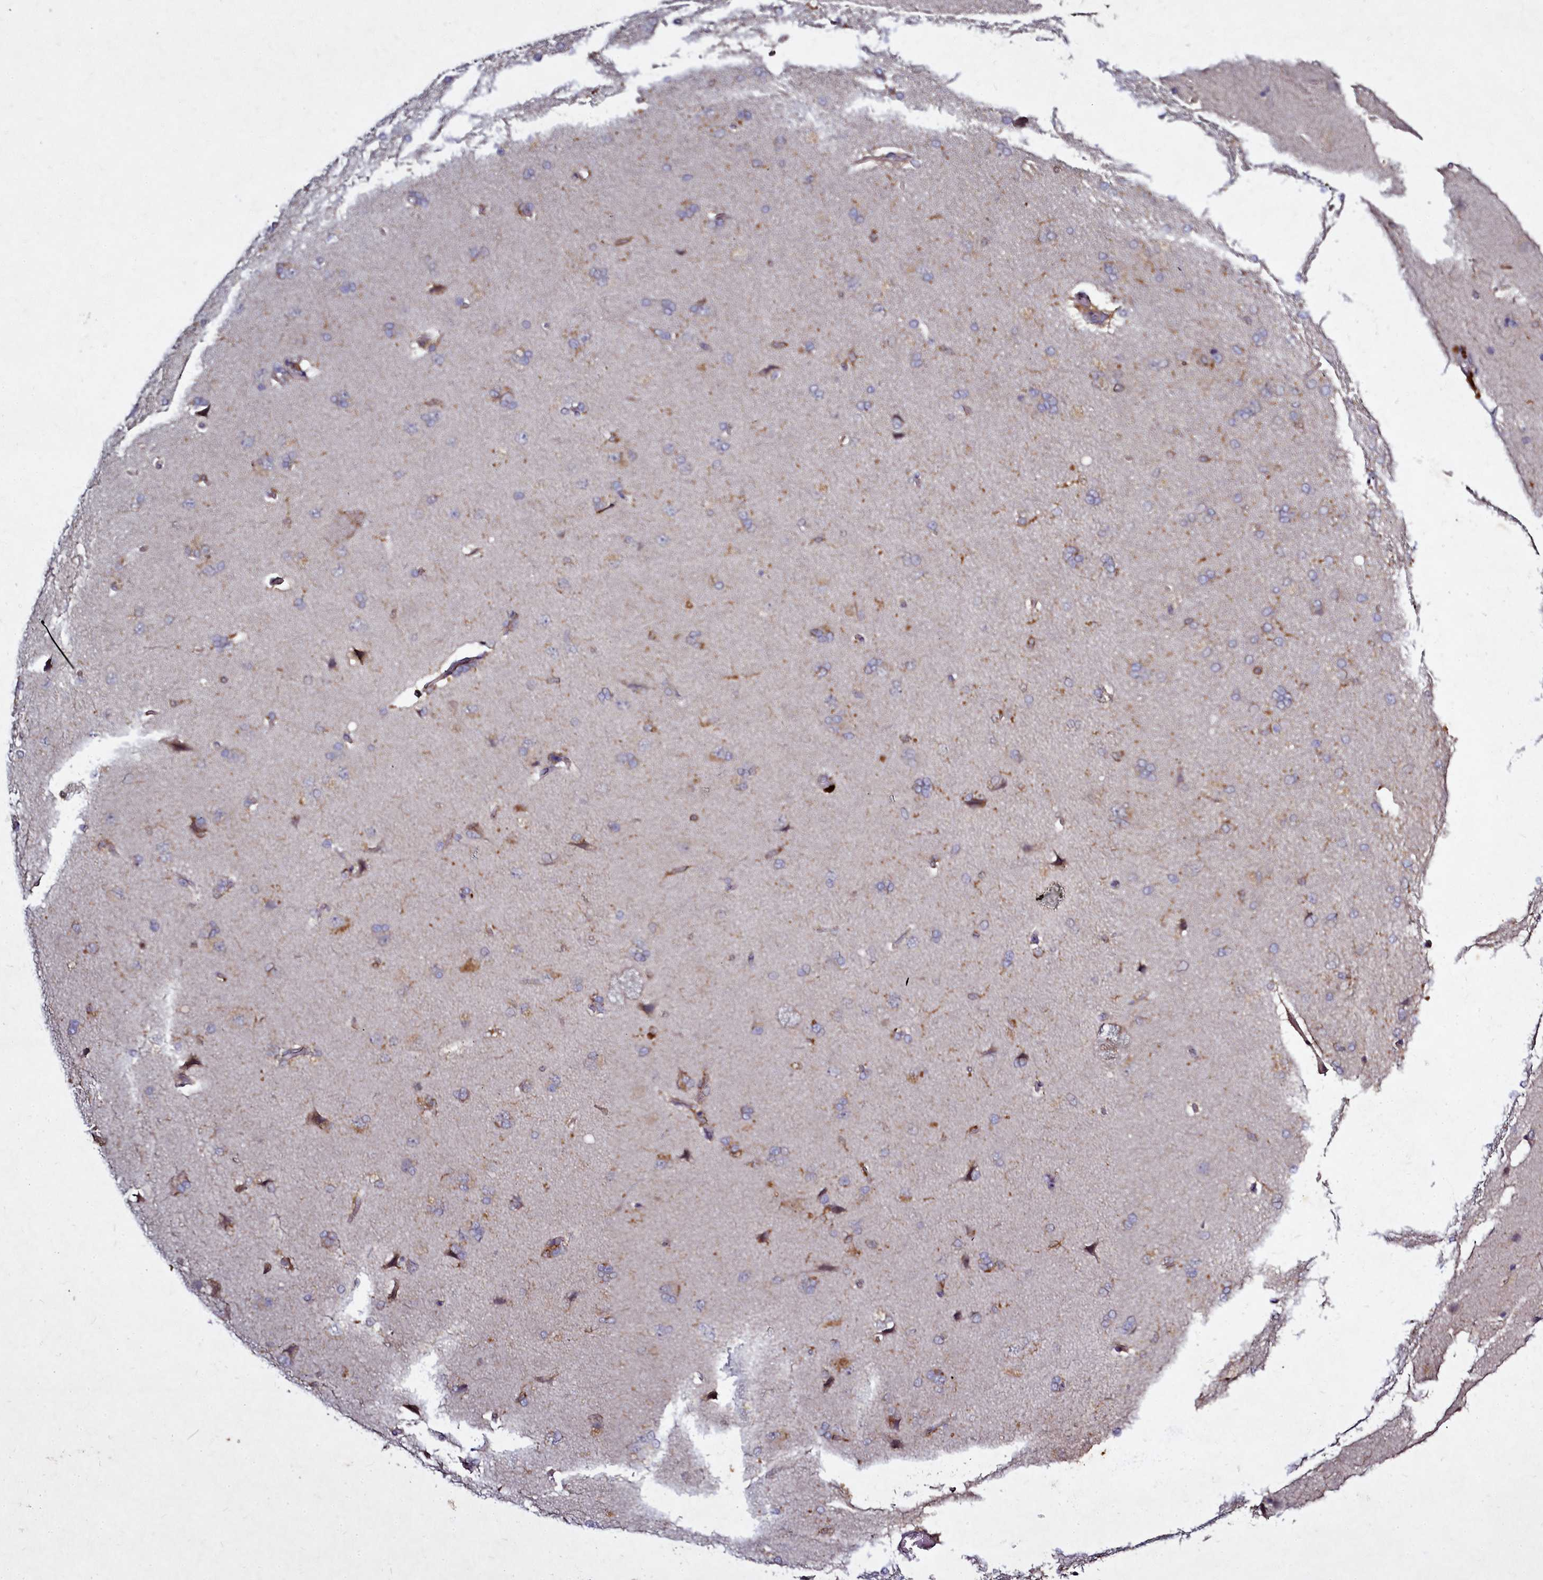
{"staining": {"intensity": "moderate", "quantity": ">75%", "location": "cytoplasmic/membranous"}, "tissue": "cerebral cortex", "cell_type": "Endothelial cells", "image_type": "normal", "snomed": [{"axis": "morphology", "description": "Normal tissue, NOS"}, {"axis": "topography", "description": "Cerebral cortex"}], "caption": "Protein analysis of benign cerebral cortex reveals moderate cytoplasmic/membranous staining in about >75% of endothelial cells. (brown staining indicates protein expression, while blue staining denotes nuclei).", "gene": "NCKAP1L", "patient": {"sex": "male", "age": 62}}